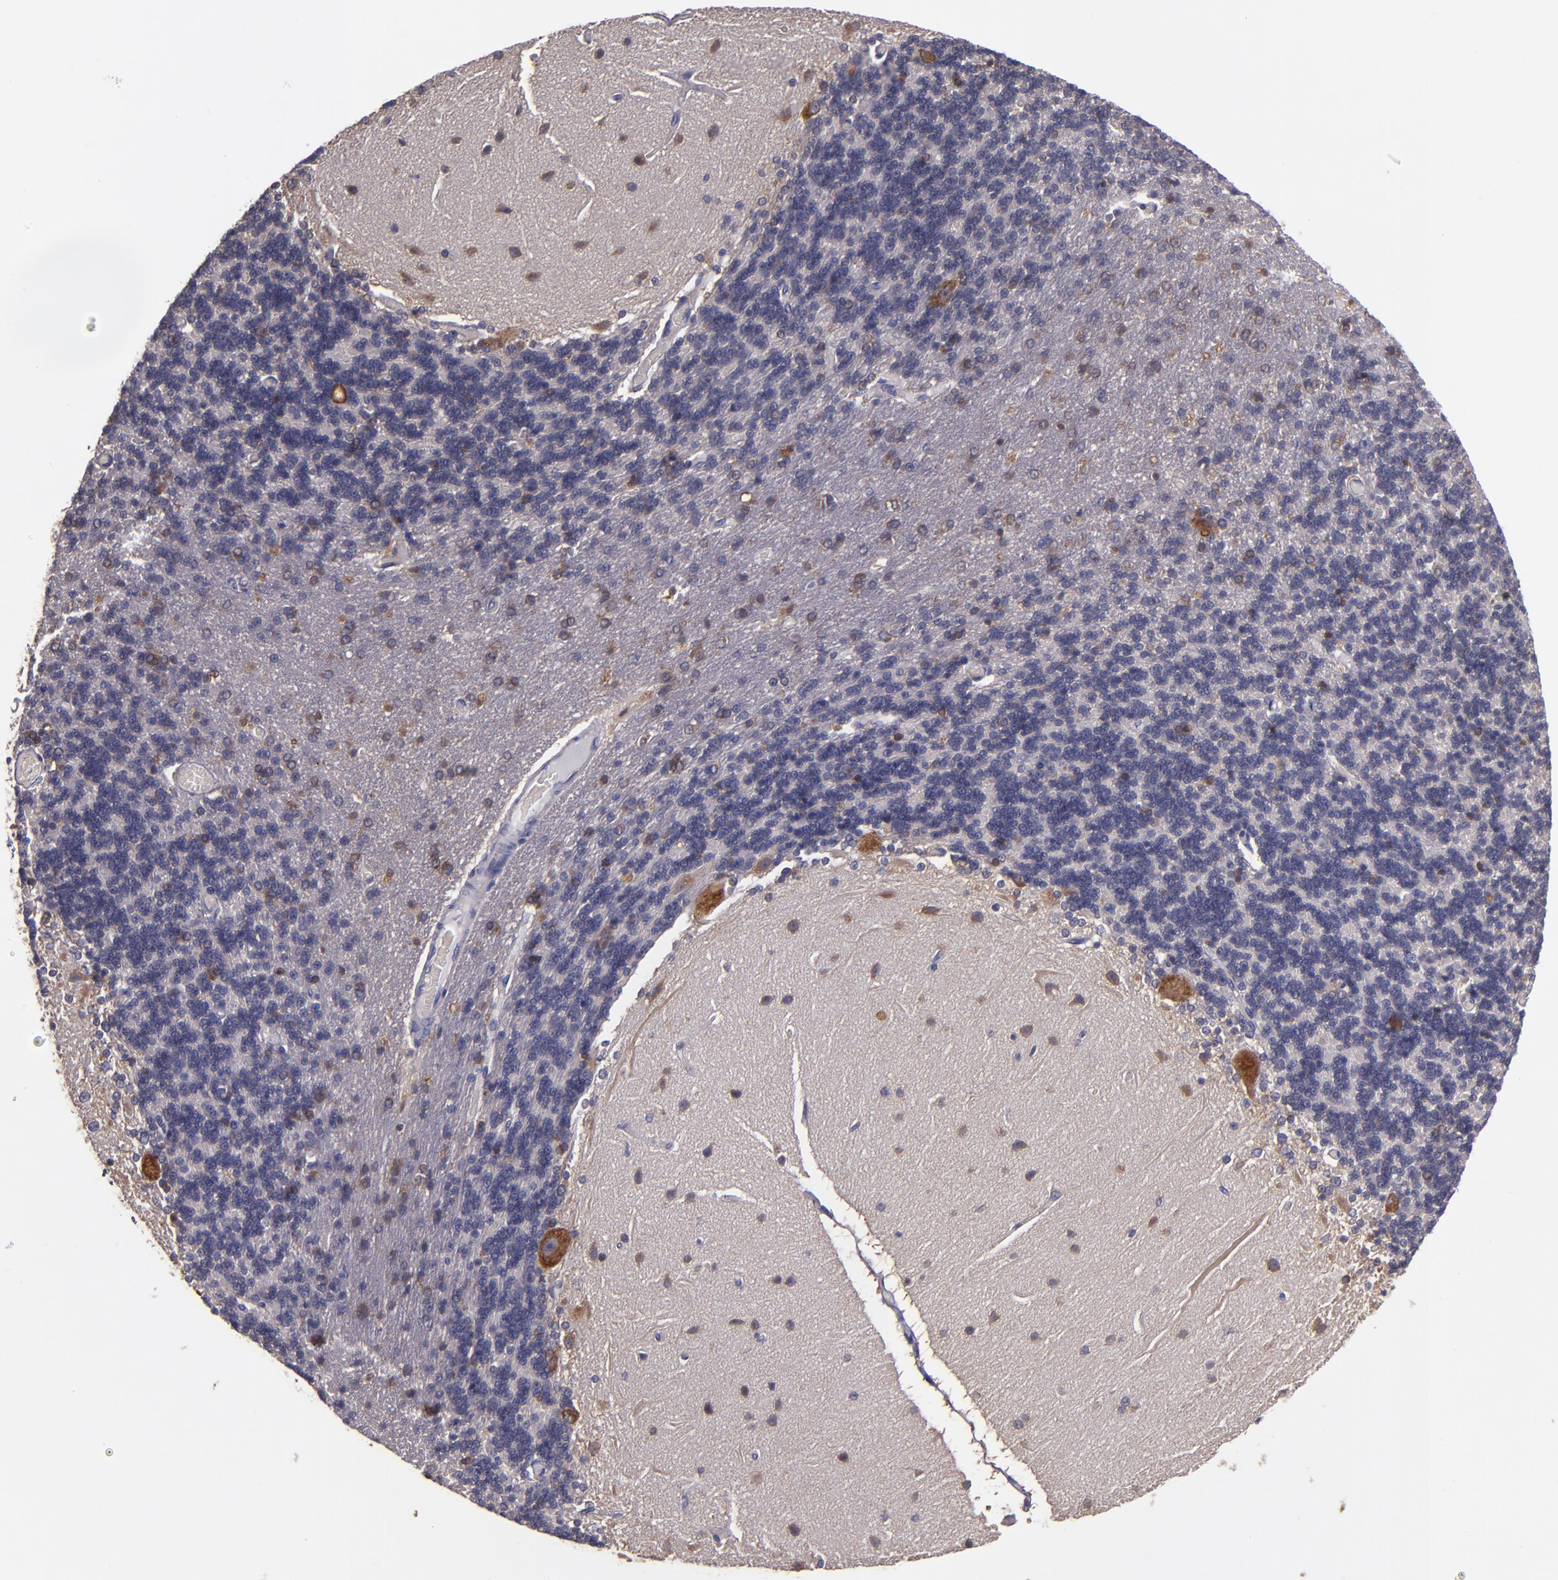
{"staining": {"intensity": "weak", "quantity": "25%-75%", "location": "cytoplasmic/membranous"}, "tissue": "cerebellum", "cell_type": "Cells in granular layer", "image_type": "normal", "snomed": [{"axis": "morphology", "description": "Normal tissue, NOS"}, {"axis": "topography", "description": "Cerebellum"}], "caption": "An image showing weak cytoplasmic/membranous positivity in approximately 25%-75% of cells in granular layer in unremarkable cerebellum, as visualized by brown immunohistochemical staining.", "gene": "CARS1", "patient": {"sex": "female", "age": 54}}